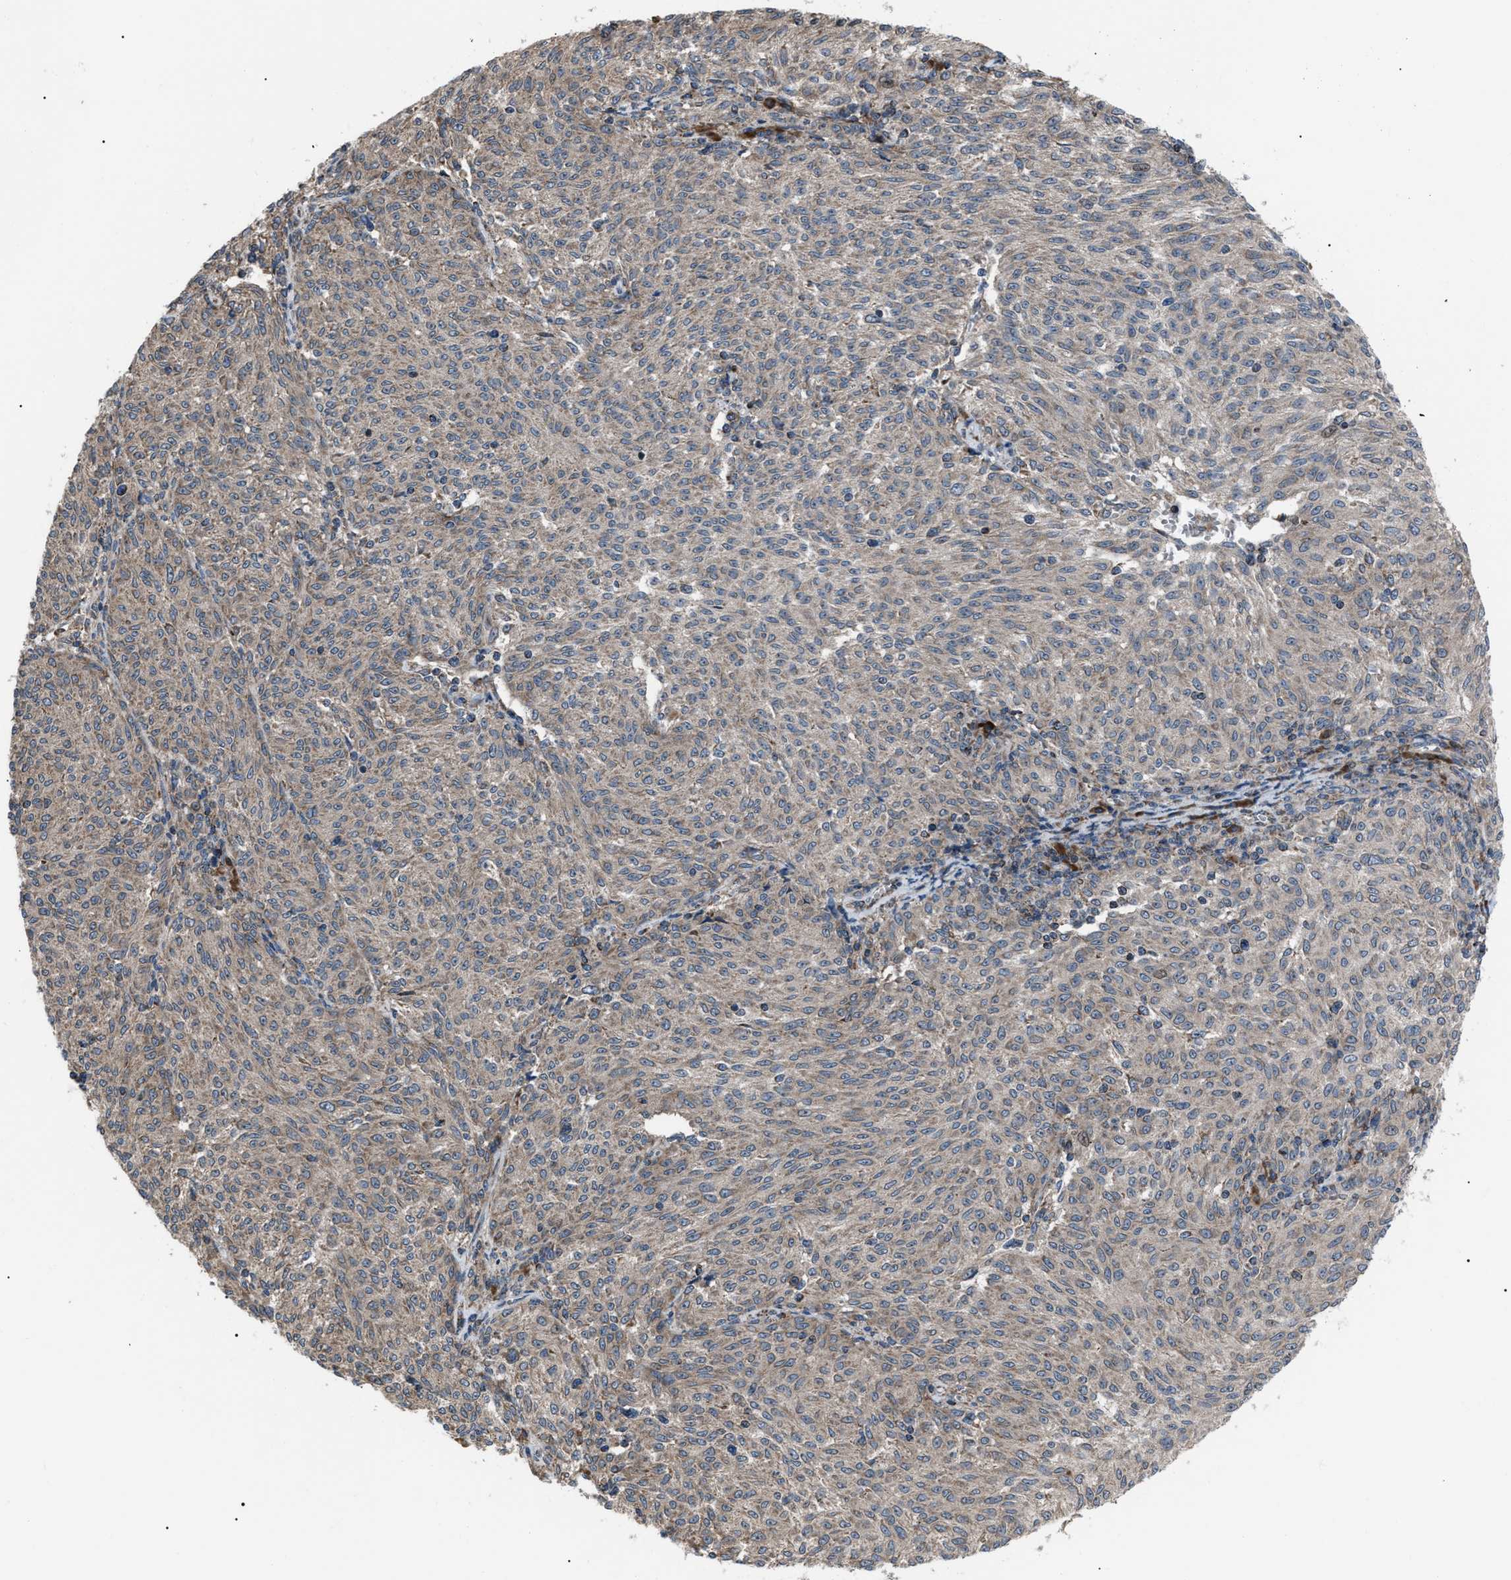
{"staining": {"intensity": "moderate", "quantity": ">75%", "location": "cytoplasmic/membranous"}, "tissue": "melanoma", "cell_type": "Tumor cells", "image_type": "cancer", "snomed": [{"axis": "morphology", "description": "Malignant melanoma, NOS"}, {"axis": "topography", "description": "Skin"}], "caption": "The histopathology image displays immunohistochemical staining of malignant melanoma. There is moderate cytoplasmic/membranous expression is appreciated in approximately >75% of tumor cells. The protein of interest is stained brown, and the nuclei are stained in blue (DAB (3,3'-diaminobenzidine) IHC with brightfield microscopy, high magnification).", "gene": "AGO2", "patient": {"sex": "female", "age": 72}}